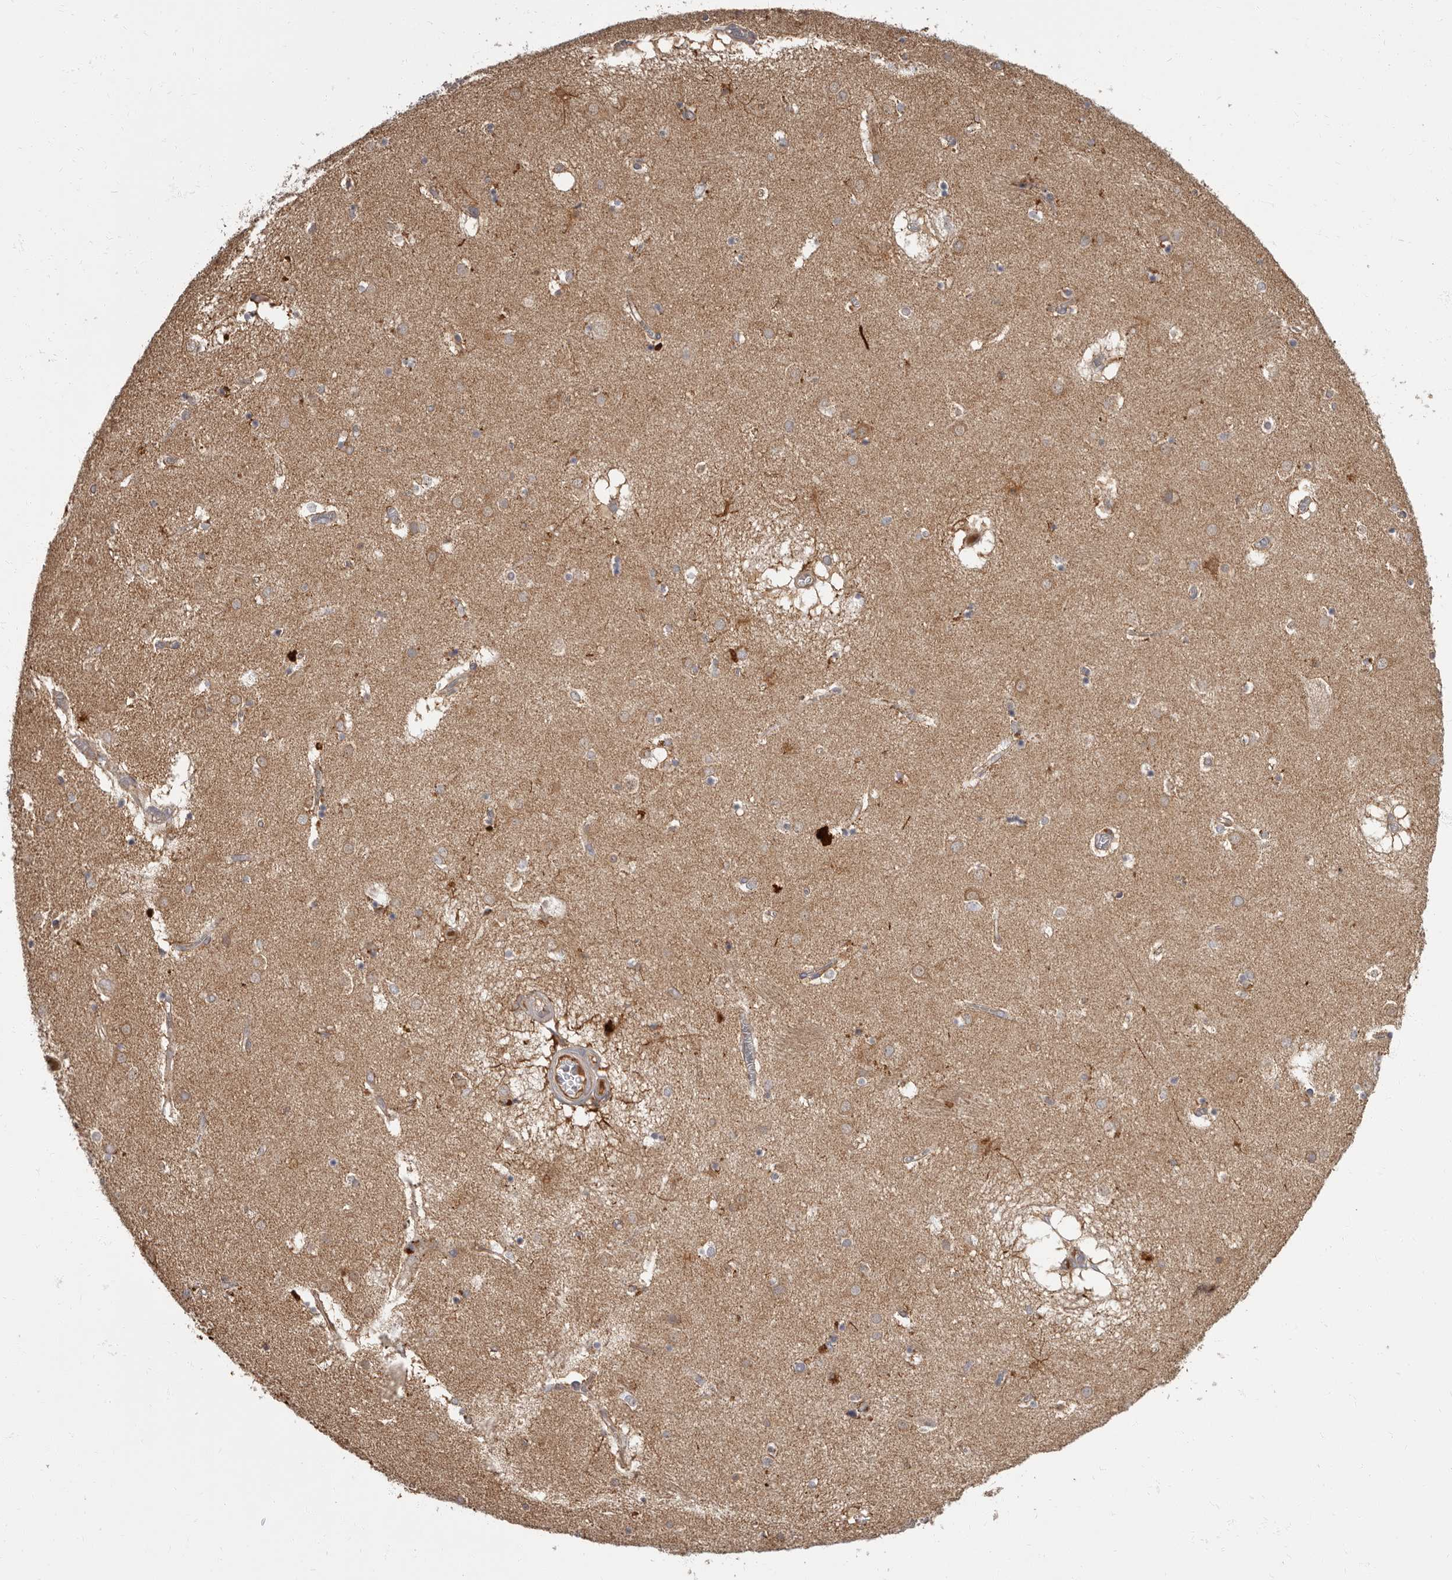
{"staining": {"intensity": "moderate", "quantity": "<25%", "location": "cytoplasmic/membranous"}, "tissue": "caudate", "cell_type": "Glial cells", "image_type": "normal", "snomed": [{"axis": "morphology", "description": "Normal tissue, NOS"}, {"axis": "topography", "description": "Lateral ventricle wall"}], "caption": "Protein staining of normal caudate shows moderate cytoplasmic/membranous positivity in about <25% of glial cells. (Brightfield microscopy of DAB IHC at high magnification).", "gene": "ADCY2", "patient": {"sex": "male", "age": 70}}